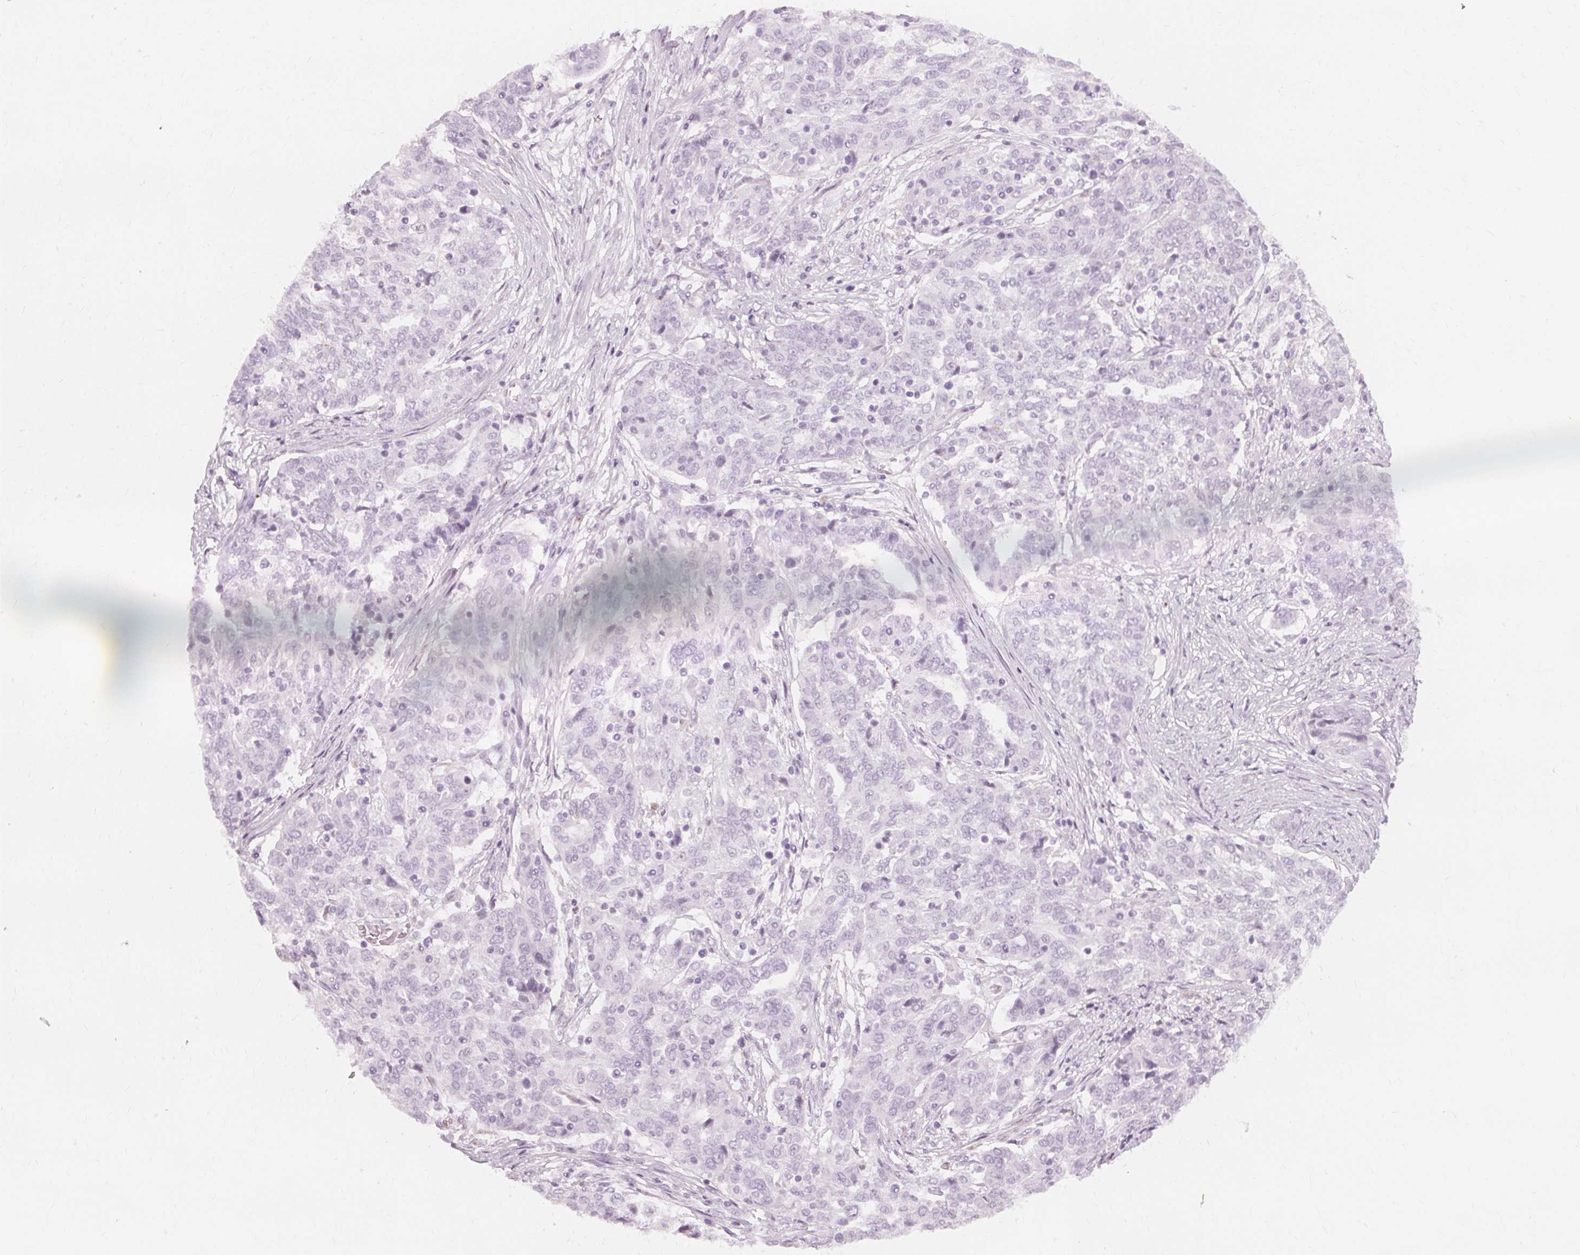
{"staining": {"intensity": "negative", "quantity": "none", "location": "none"}, "tissue": "ovarian cancer", "cell_type": "Tumor cells", "image_type": "cancer", "snomed": [{"axis": "morphology", "description": "Cystadenocarcinoma, serous, NOS"}, {"axis": "topography", "description": "Ovary"}], "caption": "DAB (3,3'-diaminobenzidine) immunohistochemical staining of ovarian cancer exhibits no significant positivity in tumor cells.", "gene": "TFF1", "patient": {"sex": "female", "age": 67}}